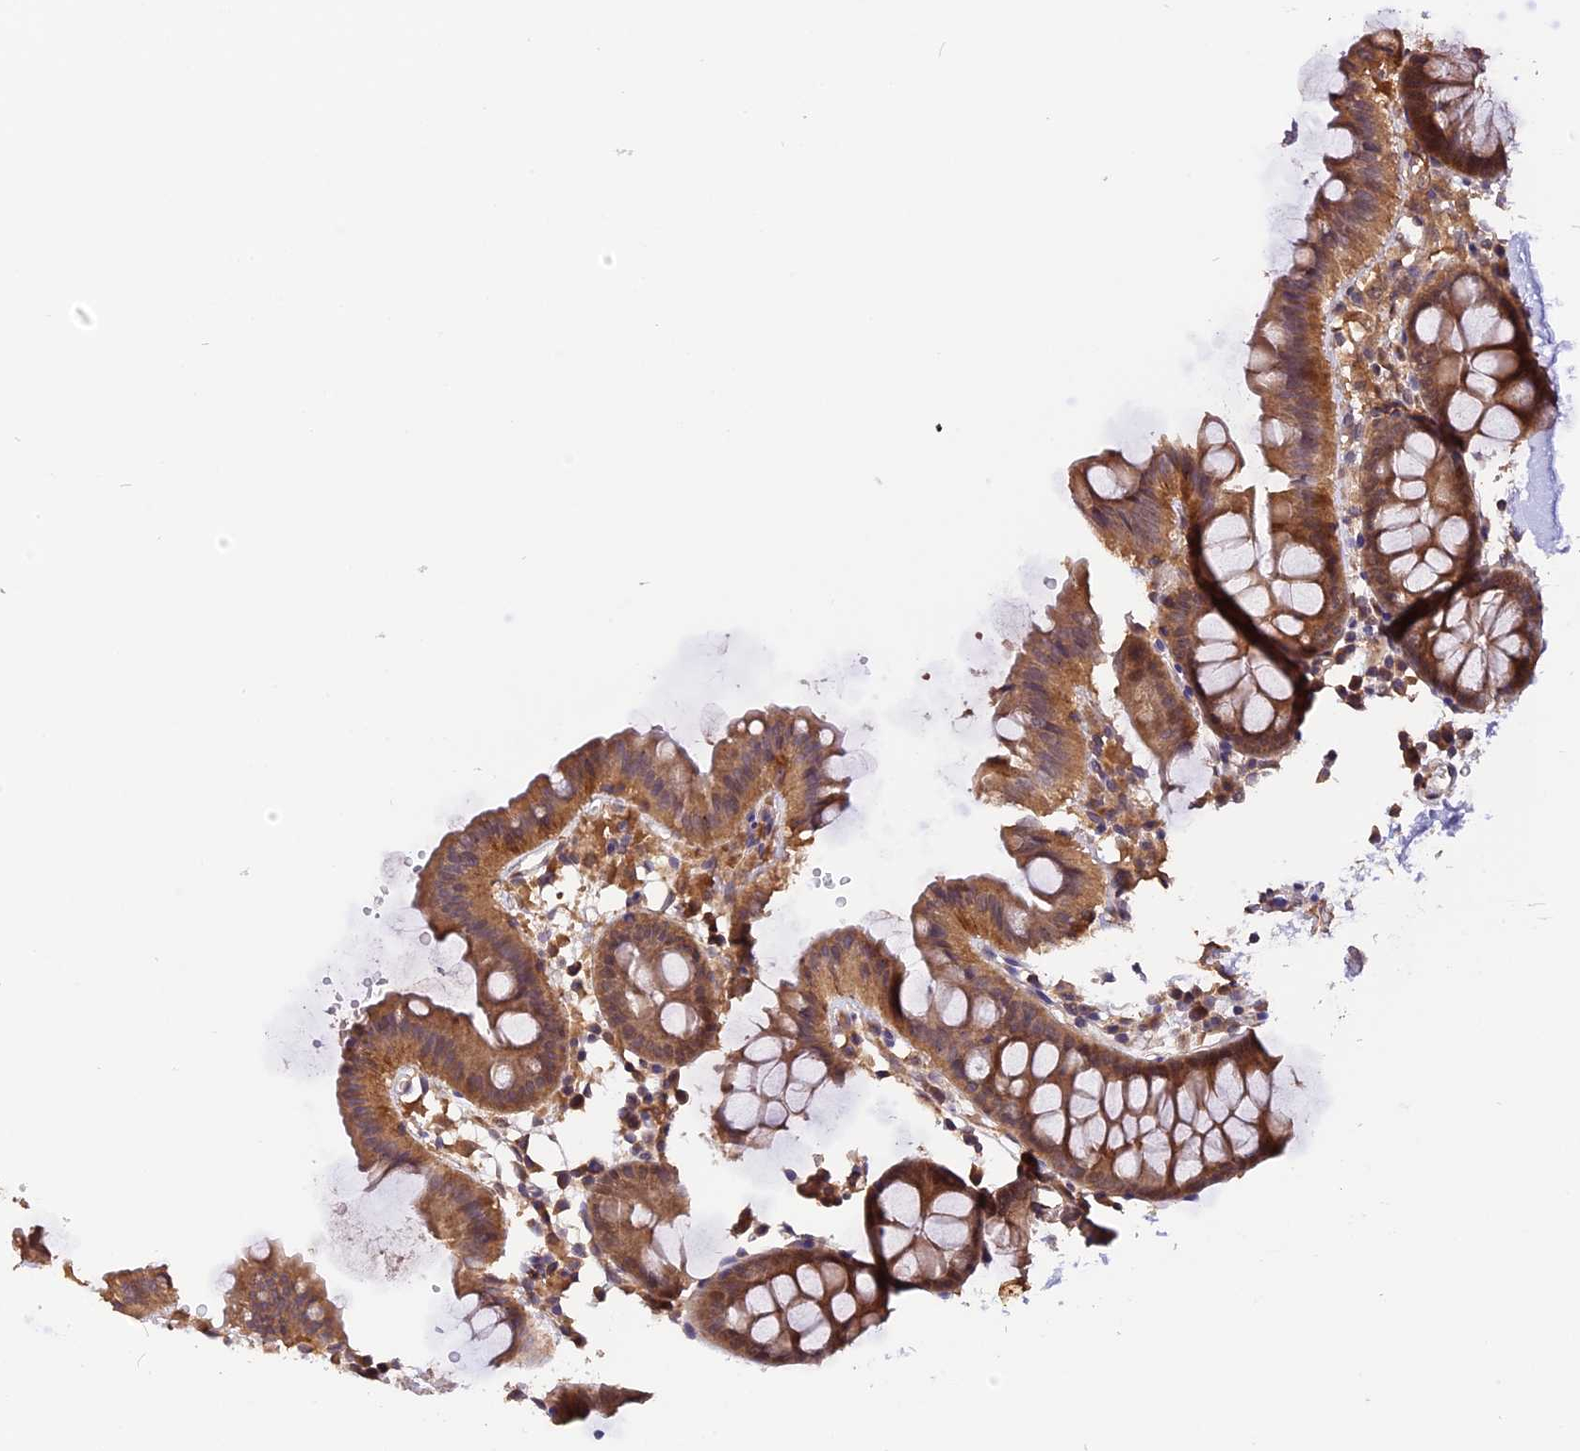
{"staining": {"intensity": "weak", "quantity": "25%-75%", "location": "cytoplasmic/membranous"}, "tissue": "colon", "cell_type": "Endothelial cells", "image_type": "normal", "snomed": [{"axis": "morphology", "description": "Normal tissue, NOS"}, {"axis": "topography", "description": "Colon"}], "caption": "Immunohistochemistry (DAB (3,3'-diaminobenzidine)) staining of benign human colon reveals weak cytoplasmic/membranous protein expression in about 25%-75% of endothelial cells.", "gene": "TRMT1", "patient": {"sex": "male", "age": 75}}